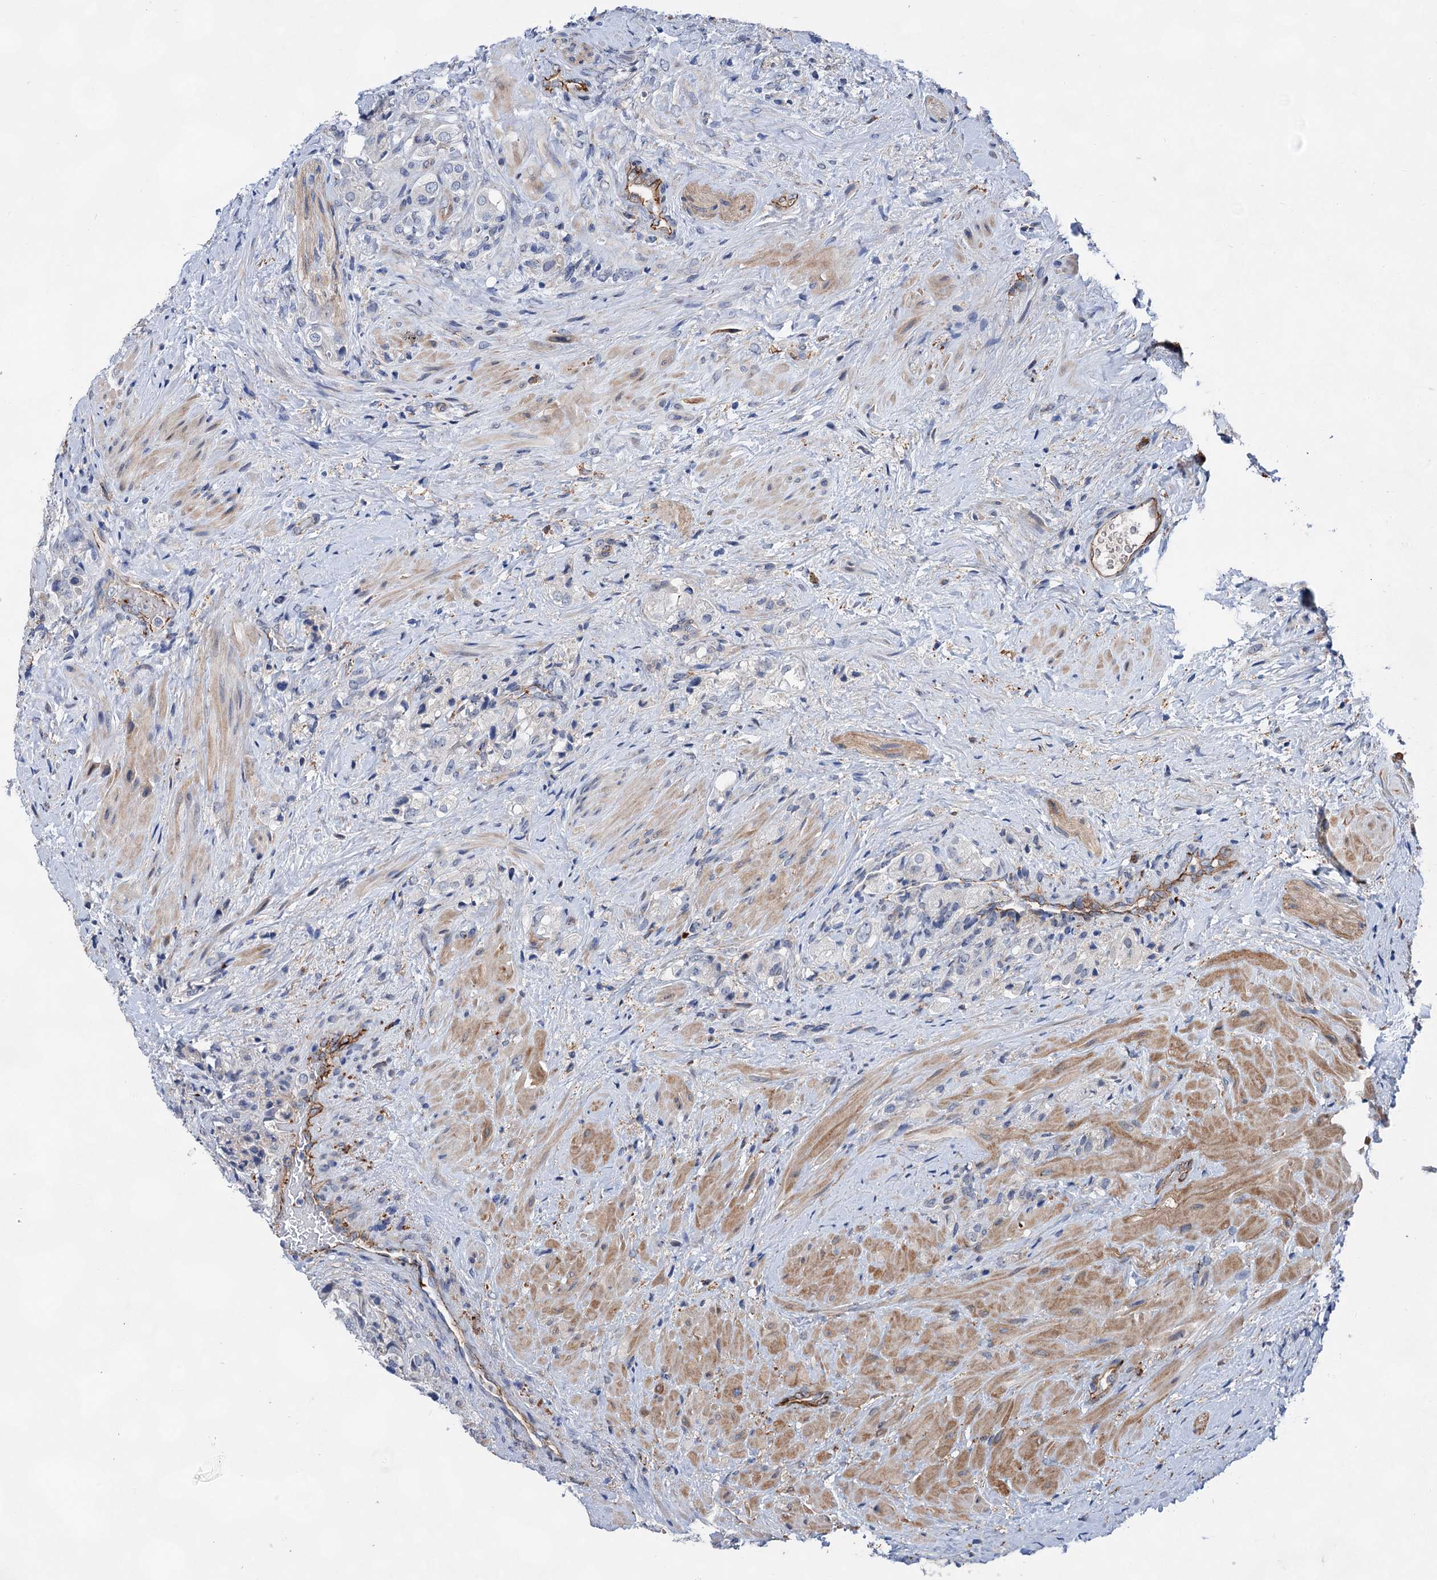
{"staining": {"intensity": "negative", "quantity": "none", "location": "none"}, "tissue": "prostate cancer", "cell_type": "Tumor cells", "image_type": "cancer", "snomed": [{"axis": "morphology", "description": "Adenocarcinoma, High grade"}, {"axis": "topography", "description": "Prostate"}], "caption": "There is no significant staining in tumor cells of prostate cancer (adenocarcinoma (high-grade)).", "gene": "TMTC3", "patient": {"sex": "male", "age": 65}}